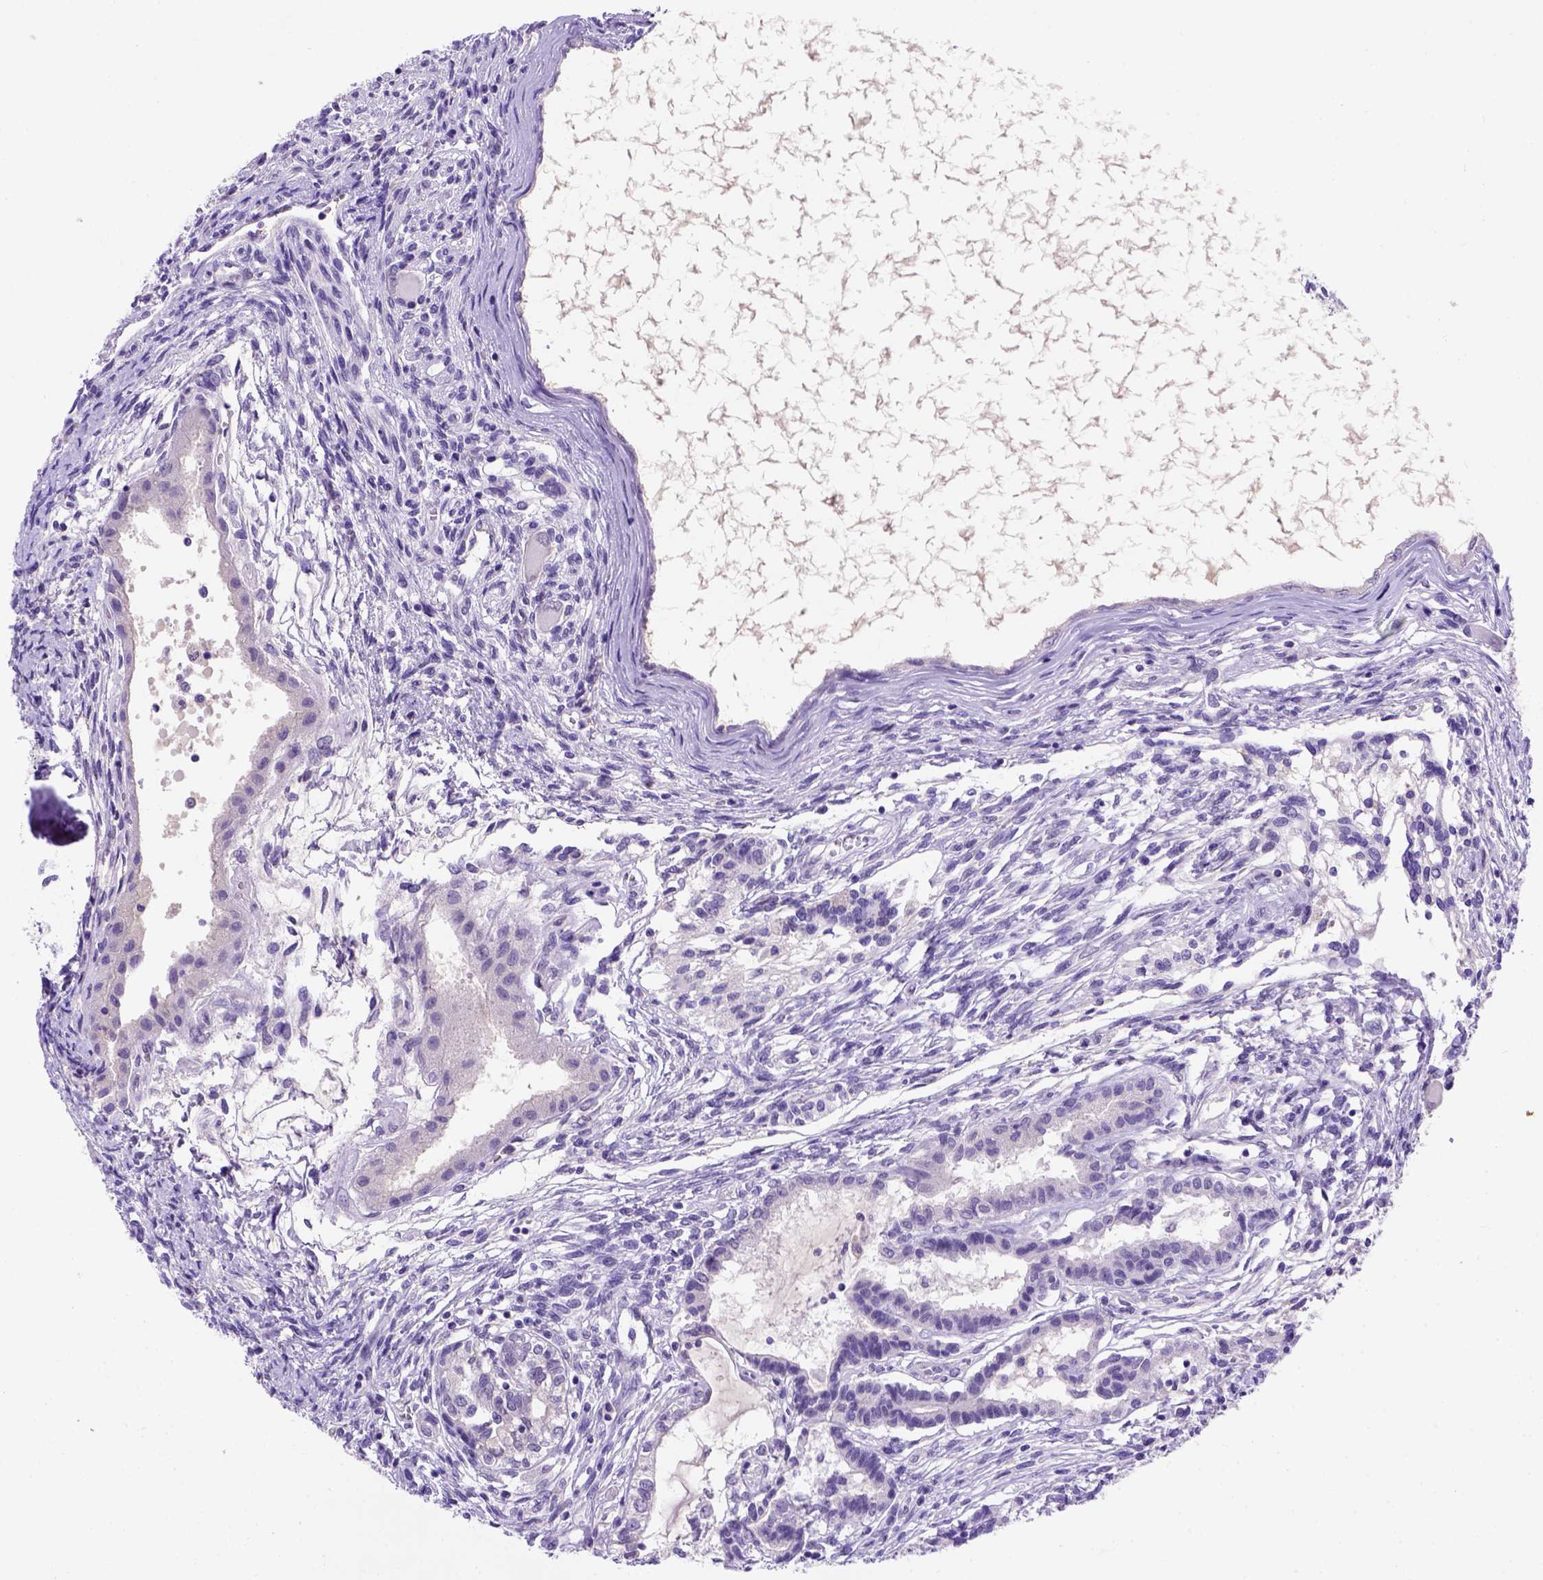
{"staining": {"intensity": "negative", "quantity": "none", "location": "none"}, "tissue": "testis cancer", "cell_type": "Tumor cells", "image_type": "cancer", "snomed": [{"axis": "morphology", "description": "Carcinoma, Embryonal, NOS"}, {"axis": "topography", "description": "Testis"}], "caption": "This micrograph is of testis cancer (embryonal carcinoma) stained with immunohistochemistry to label a protein in brown with the nuclei are counter-stained blue. There is no positivity in tumor cells.", "gene": "FAM81B", "patient": {"sex": "male", "age": 37}}